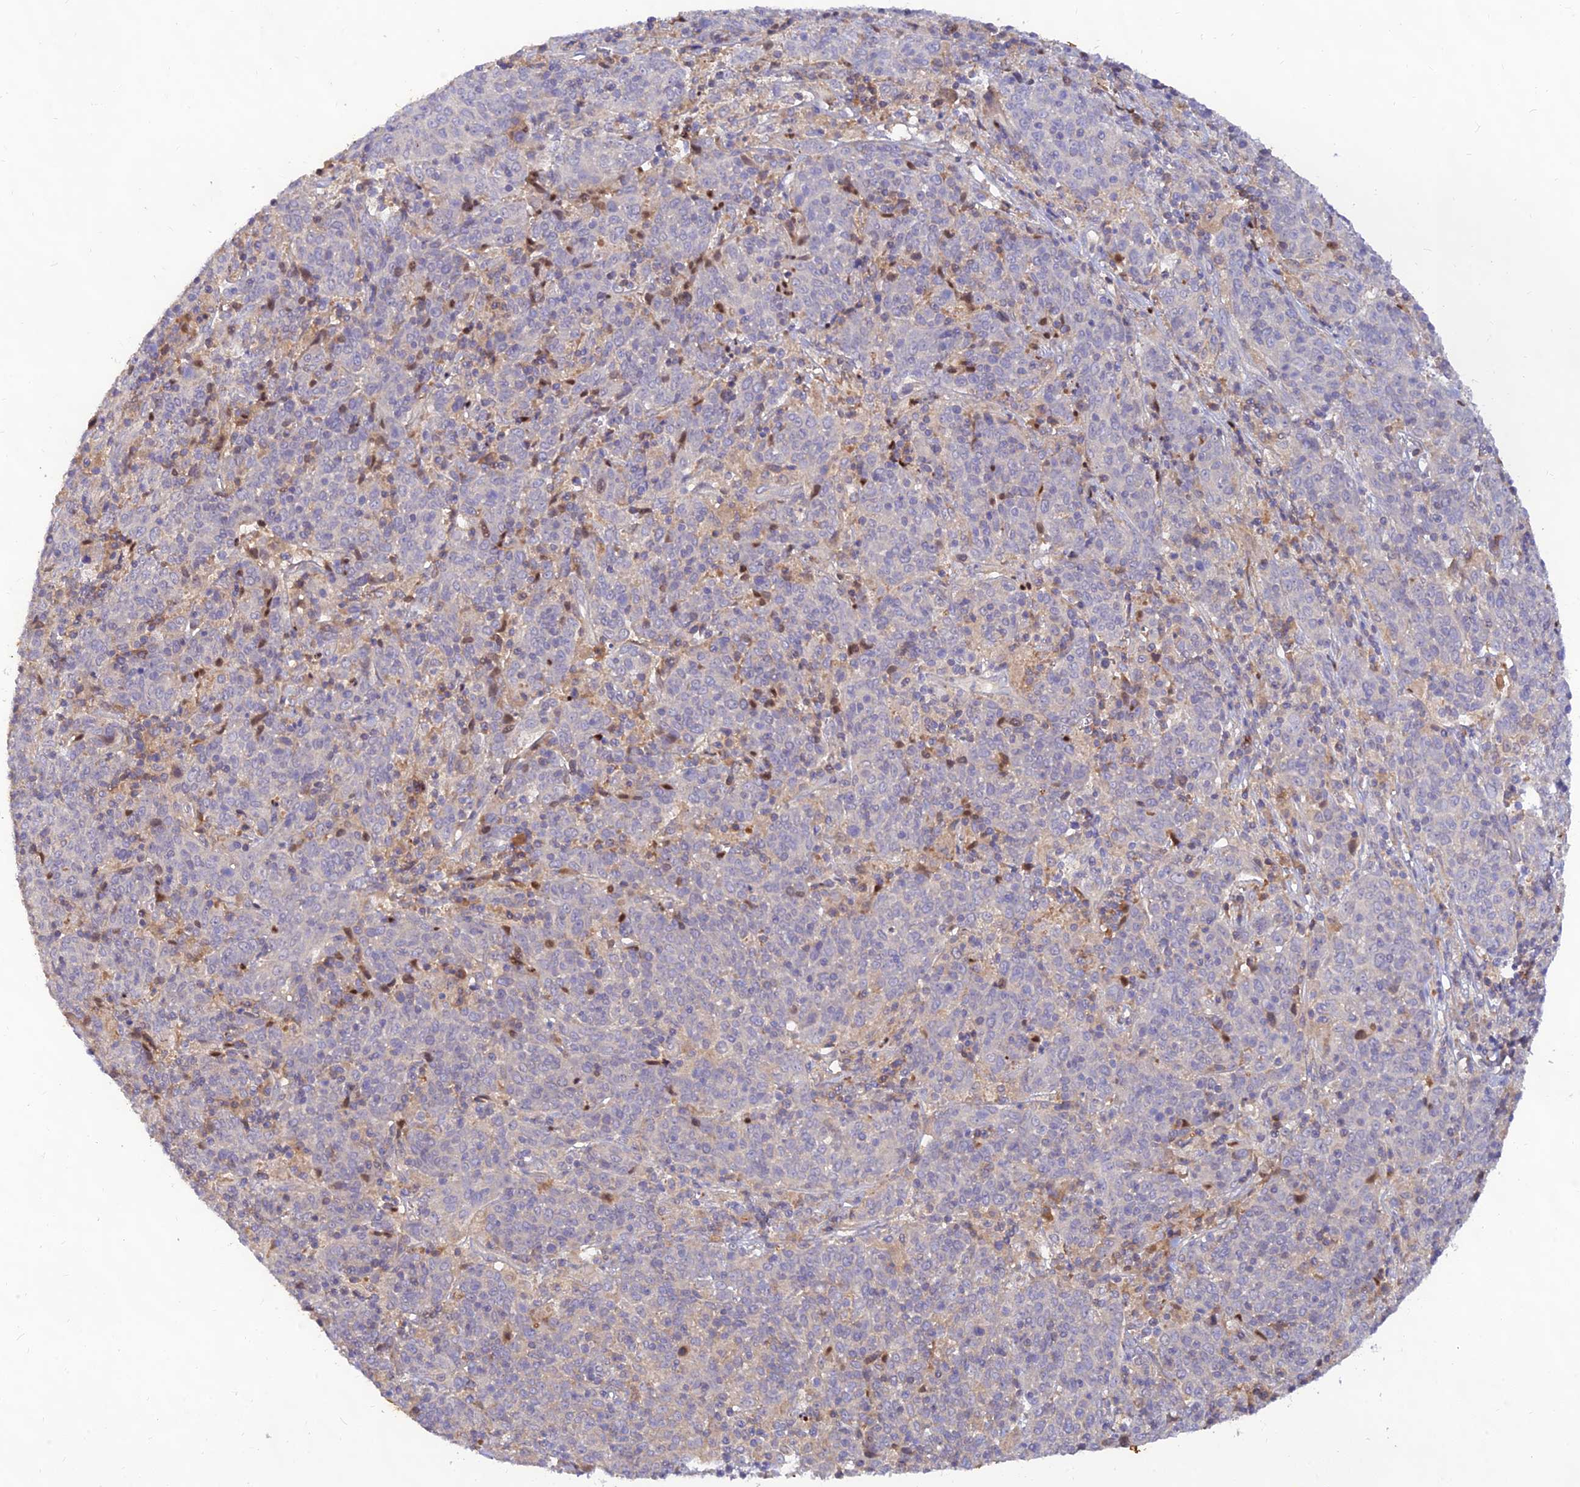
{"staining": {"intensity": "negative", "quantity": "none", "location": "none"}, "tissue": "cervical cancer", "cell_type": "Tumor cells", "image_type": "cancer", "snomed": [{"axis": "morphology", "description": "Squamous cell carcinoma, NOS"}, {"axis": "topography", "description": "Cervix"}], "caption": "A high-resolution micrograph shows immunohistochemistry (IHC) staining of squamous cell carcinoma (cervical), which exhibits no significant positivity in tumor cells.", "gene": "ACSM5", "patient": {"sex": "female", "age": 67}}